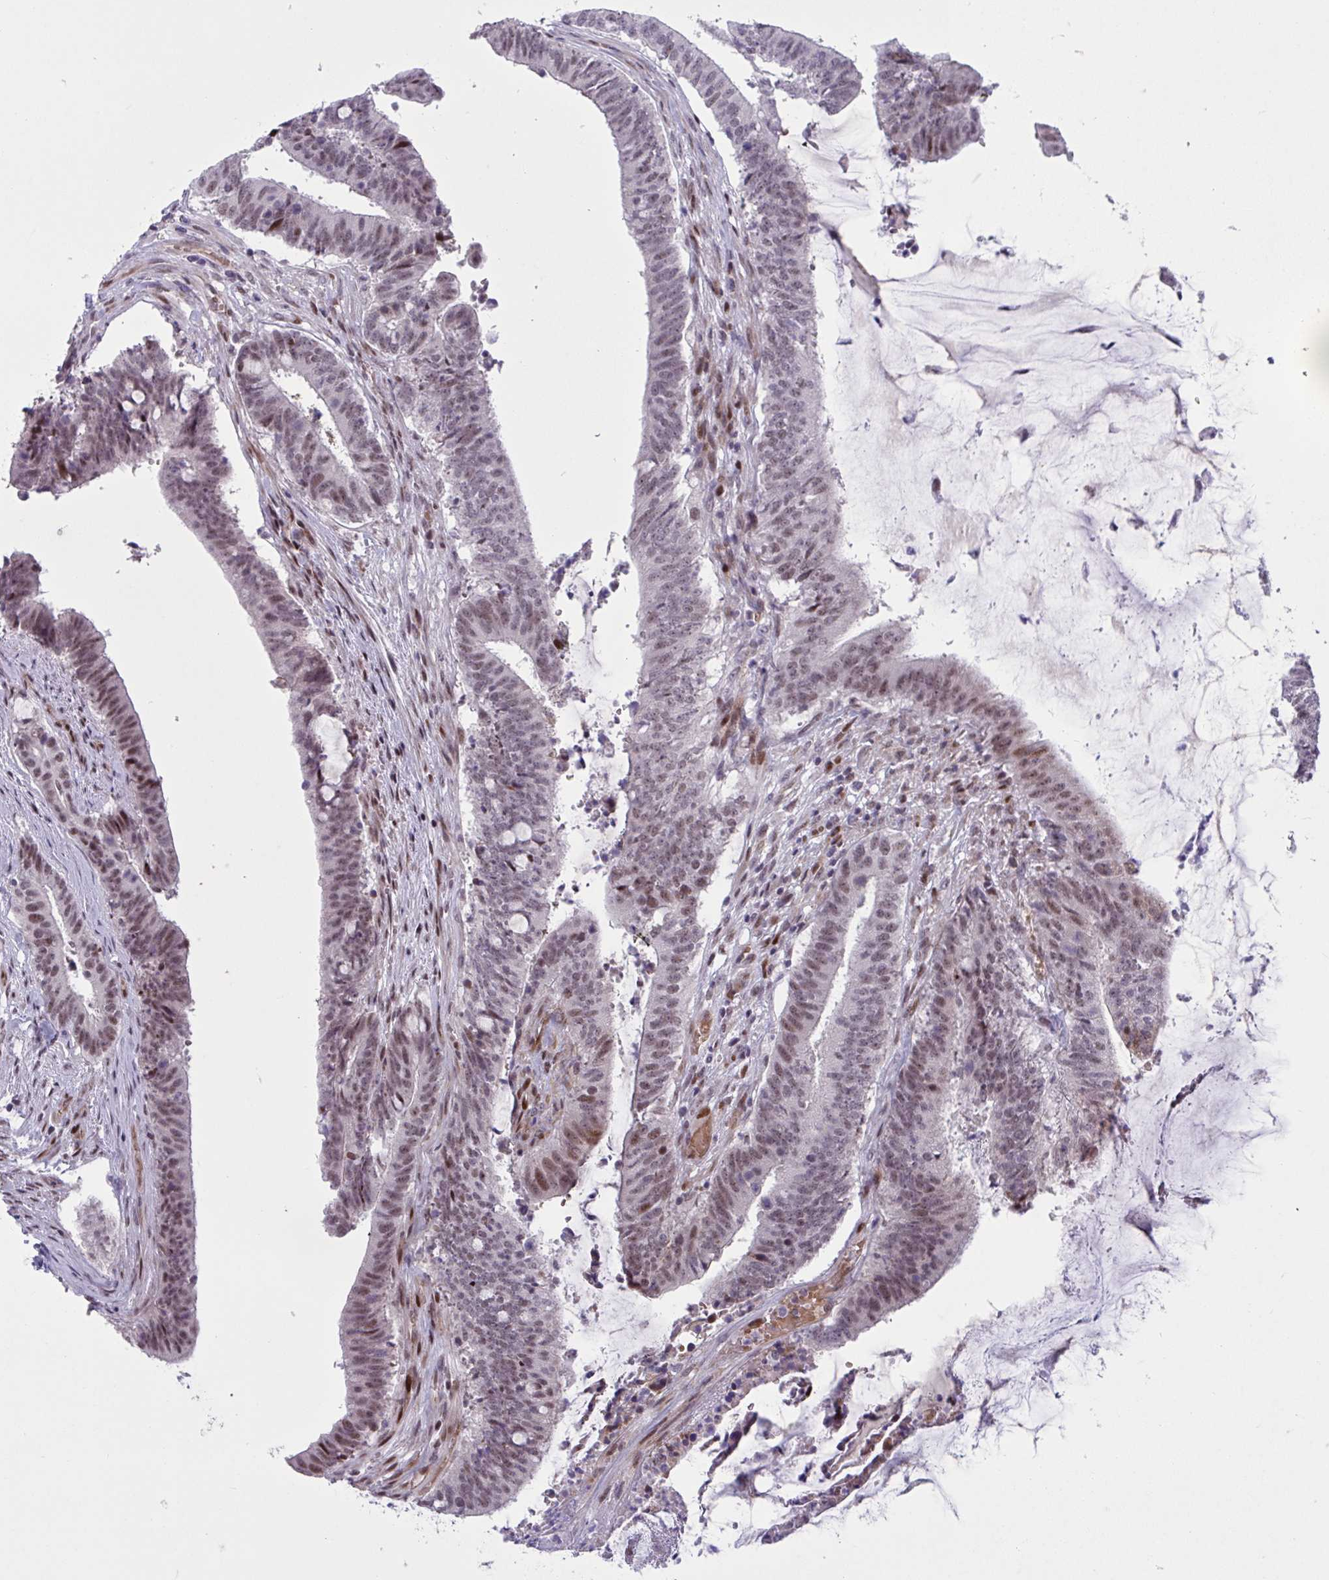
{"staining": {"intensity": "moderate", "quantity": "25%-75%", "location": "nuclear"}, "tissue": "colorectal cancer", "cell_type": "Tumor cells", "image_type": "cancer", "snomed": [{"axis": "morphology", "description": "Adenocarcinoma, NOS"}, {"axis": "topography", "description": "Colon"}], "caption": "This is a micrograph of immunohistochemistry staining of colorectal cancer (adenocarcinoma), which shows moderate positivity in the nuclear of tumor cells.", "gene": "RBL1", "patient": {"sex": "female", "age": 43}}